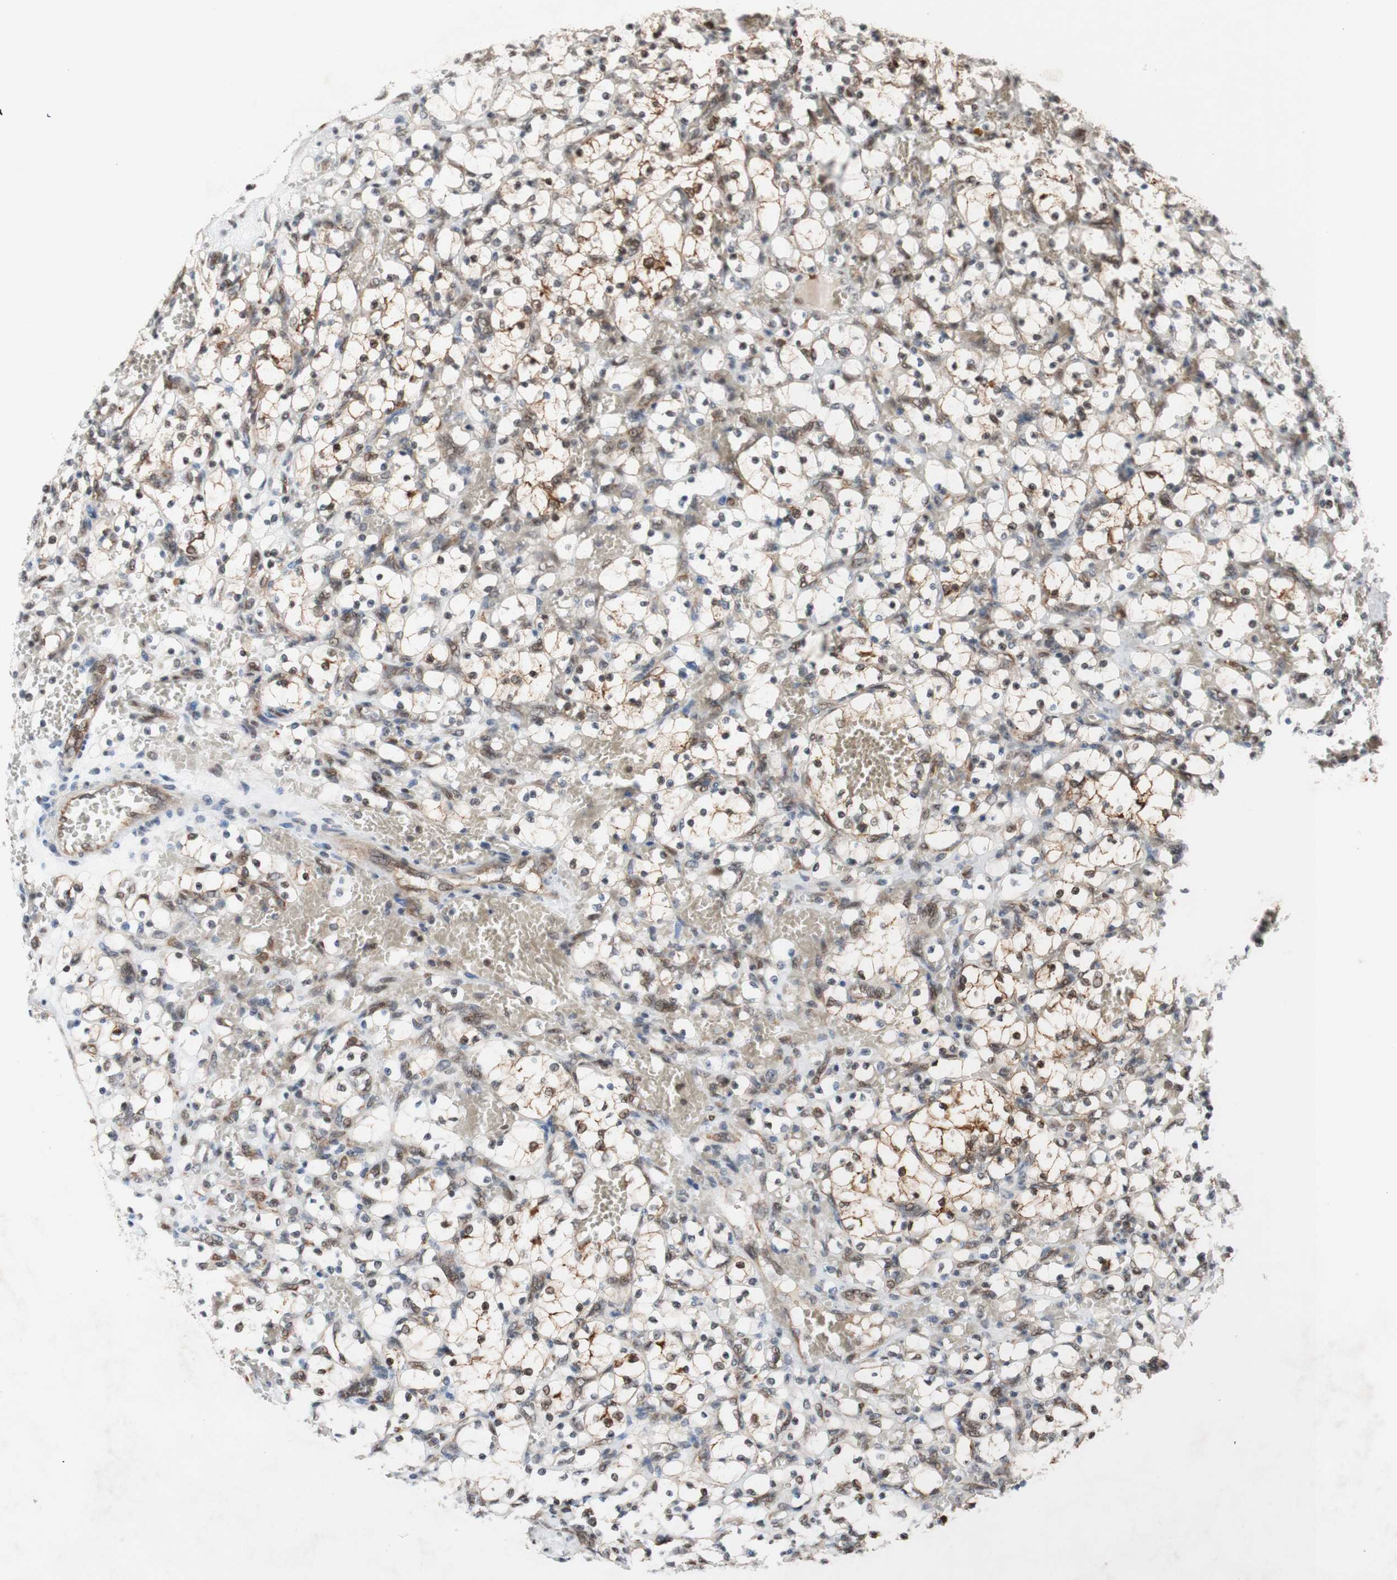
{"staining": {"intensity": "moderate", "quantity": "25%-75%", "location": "nuclear"}, "tissue": "renal cancer", "cell_type": "Tumor cells", "image_type": "cancer", "snomed": [{"axis": "morphology", "description": "Adenocarcinoma, NOS"}, {"axis": "topography", "description": "Kidney"}], "caption": "The image demonstrates immunohistochemical staining of renal adenocarcinoma. There is moderate nuclear expression is present in approximately 25%-75% of tumor cells. The staining was performed using DAB (3,3'-diaminobenzidine), with brown indicating positive protein expression. Nuclei are stained blue with hematoxylin.", "gene": "SAP18", "patient": {"sex": "female", "age": 69}}